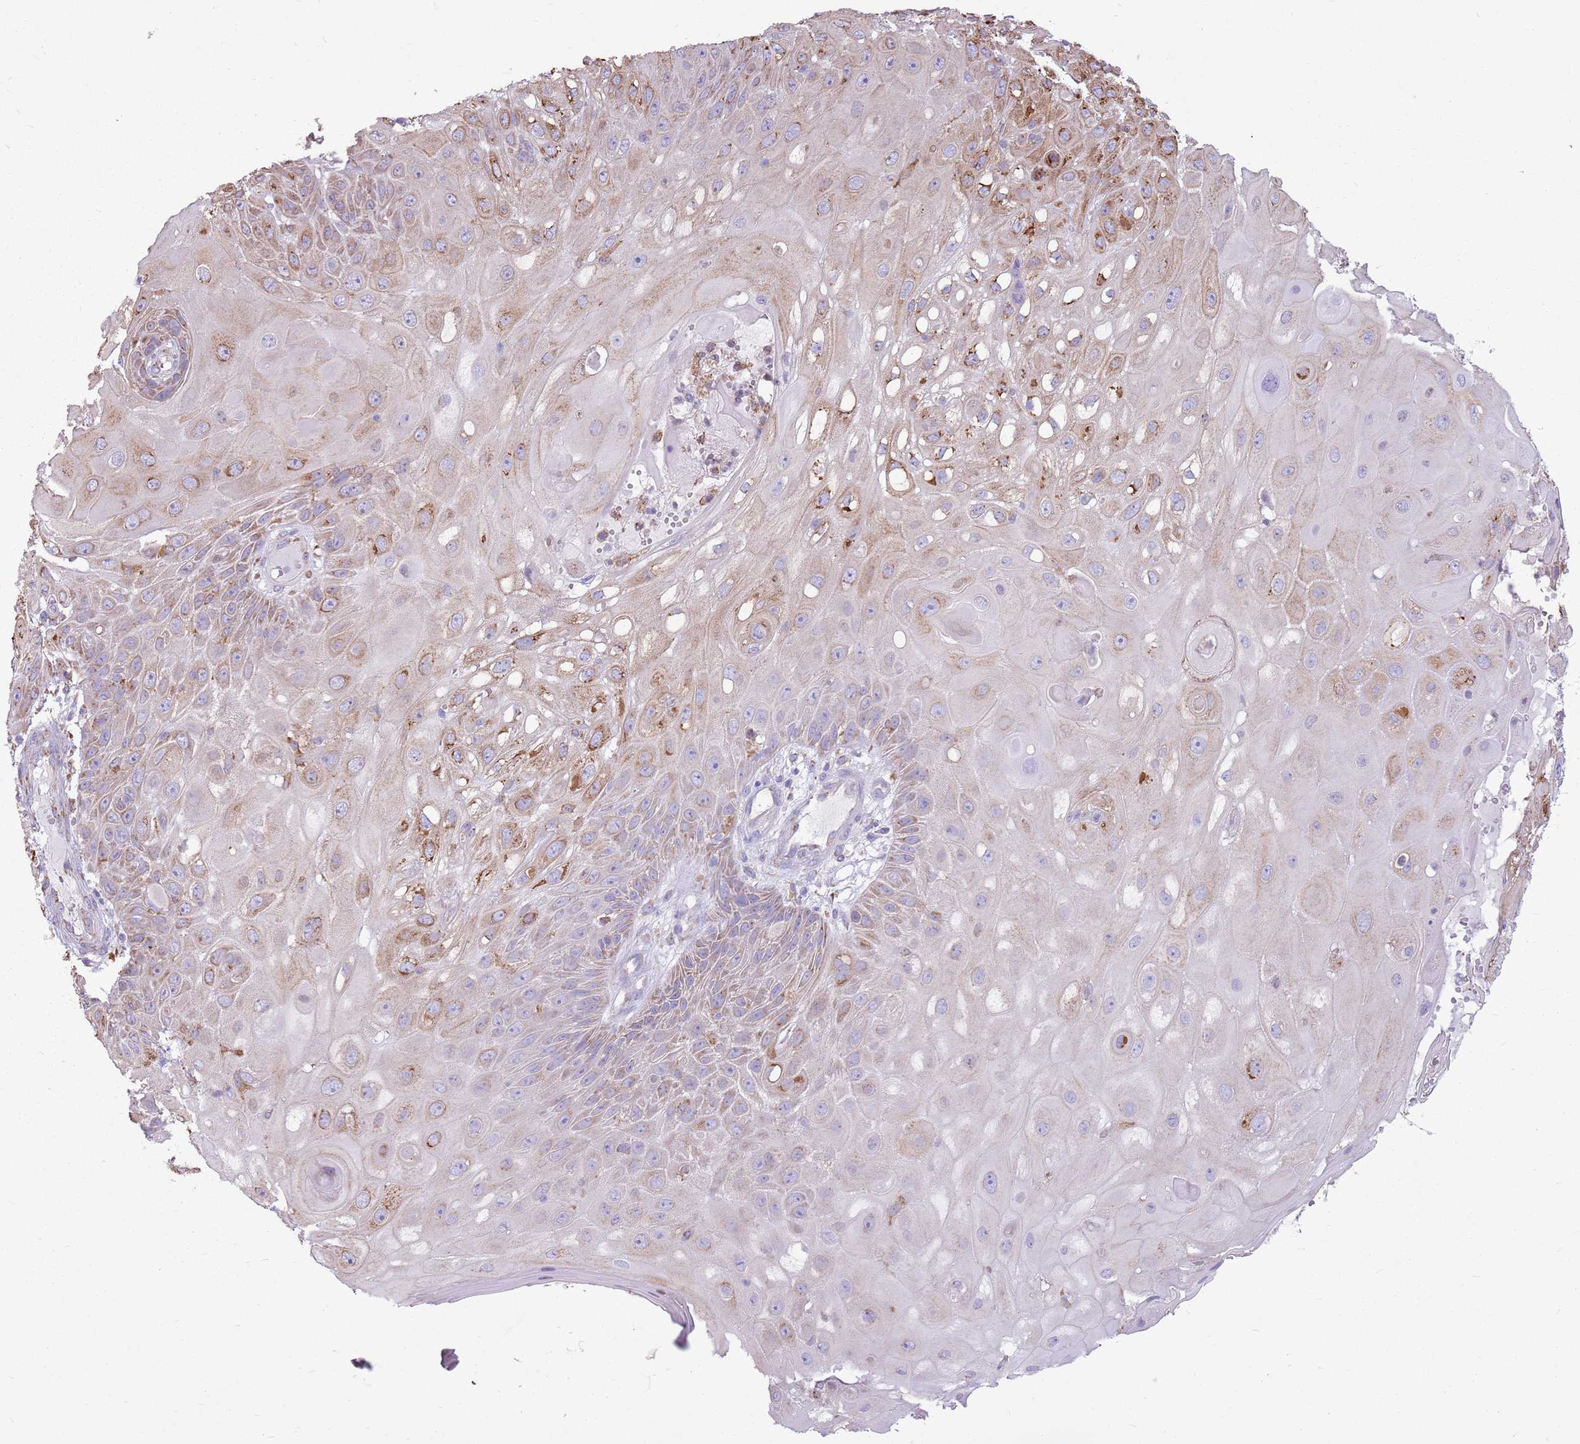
{"staining": {"intensity": "moderate", "quantity": "25%-75%", "location": "cytoplasmic/membranous"}, "tissue": "skin cancer", "cell_type": "Tumor cells", "image_type": "cancer", "snomed": [{"axis": "morphology", "description": "Normal tissue, NOS"}, {"axis": "morphology", "description": "Squamous cell carcinoma, NOS"}, {"axis": "topography", "description": "Skin"}, {"axis": "topography", "description": "Cartilage tissue"}], "caption": "Protein analysis of skin cancer (squamous cell carcinoma) tissue shows moderate cytoplasmic/membranous positivity in about 25%-75% of tumor cells. Using DAB (brown) and hematoxylin (blue) stains, captured at high magnification using brightfield microscopy.", "gene": "KCTD19", "patient": {"sex": "female", "age": 79}}